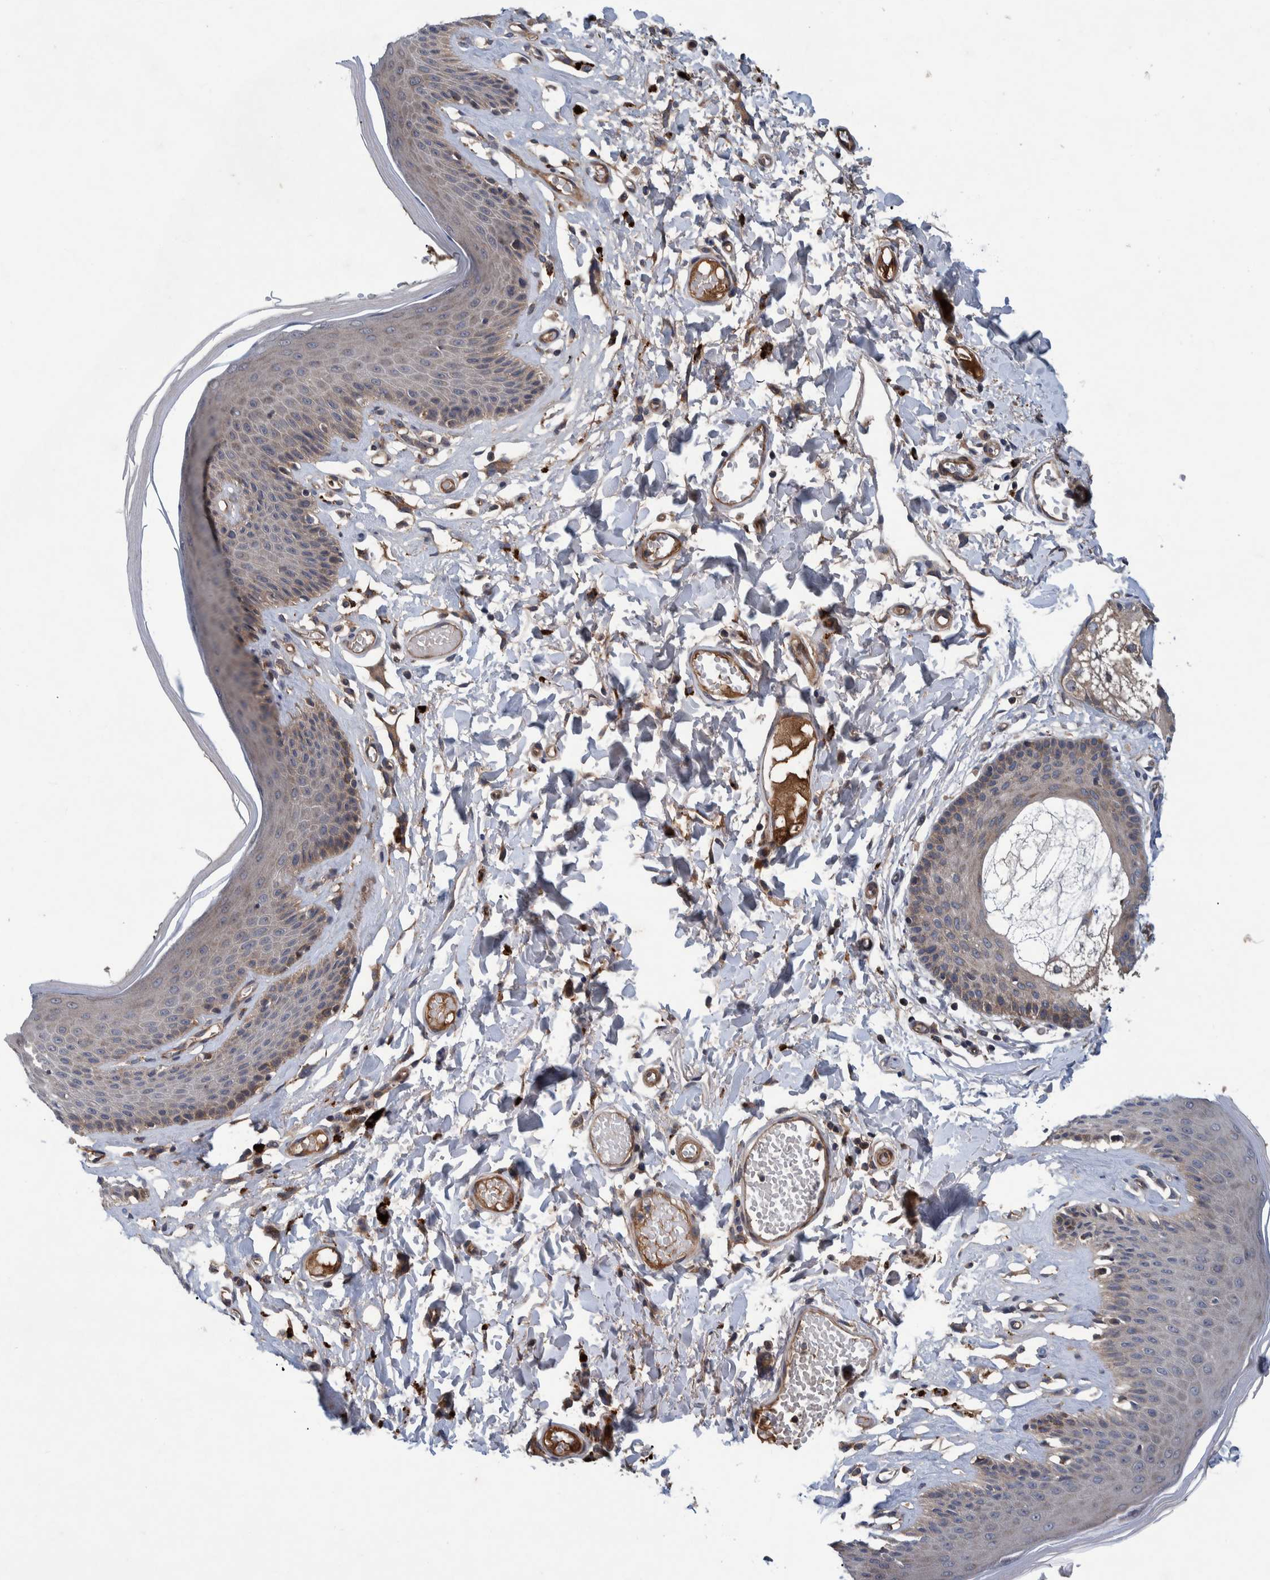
{"staining": {"intensity": "moderate", "quantity": "25%-75%", "location": "cytoplasmic/membranous"}, "tissue": "skin", "cell_type": "Epidermal cells", "image_type": "normal", "snomed": [{"axis": "morphology", "description": "Normal tissue, NOS"}, {"axis": "topography", "description": "Vulva"}], "caption": "Immunohistochemistry (IHC) of normal skin displays medium levels of moderate cytoplasmic/membranous positivity in about 25%-75% of epidermal cells.", "gene": "ITIH3", "patient": {"sex": "female", "age": 73}}